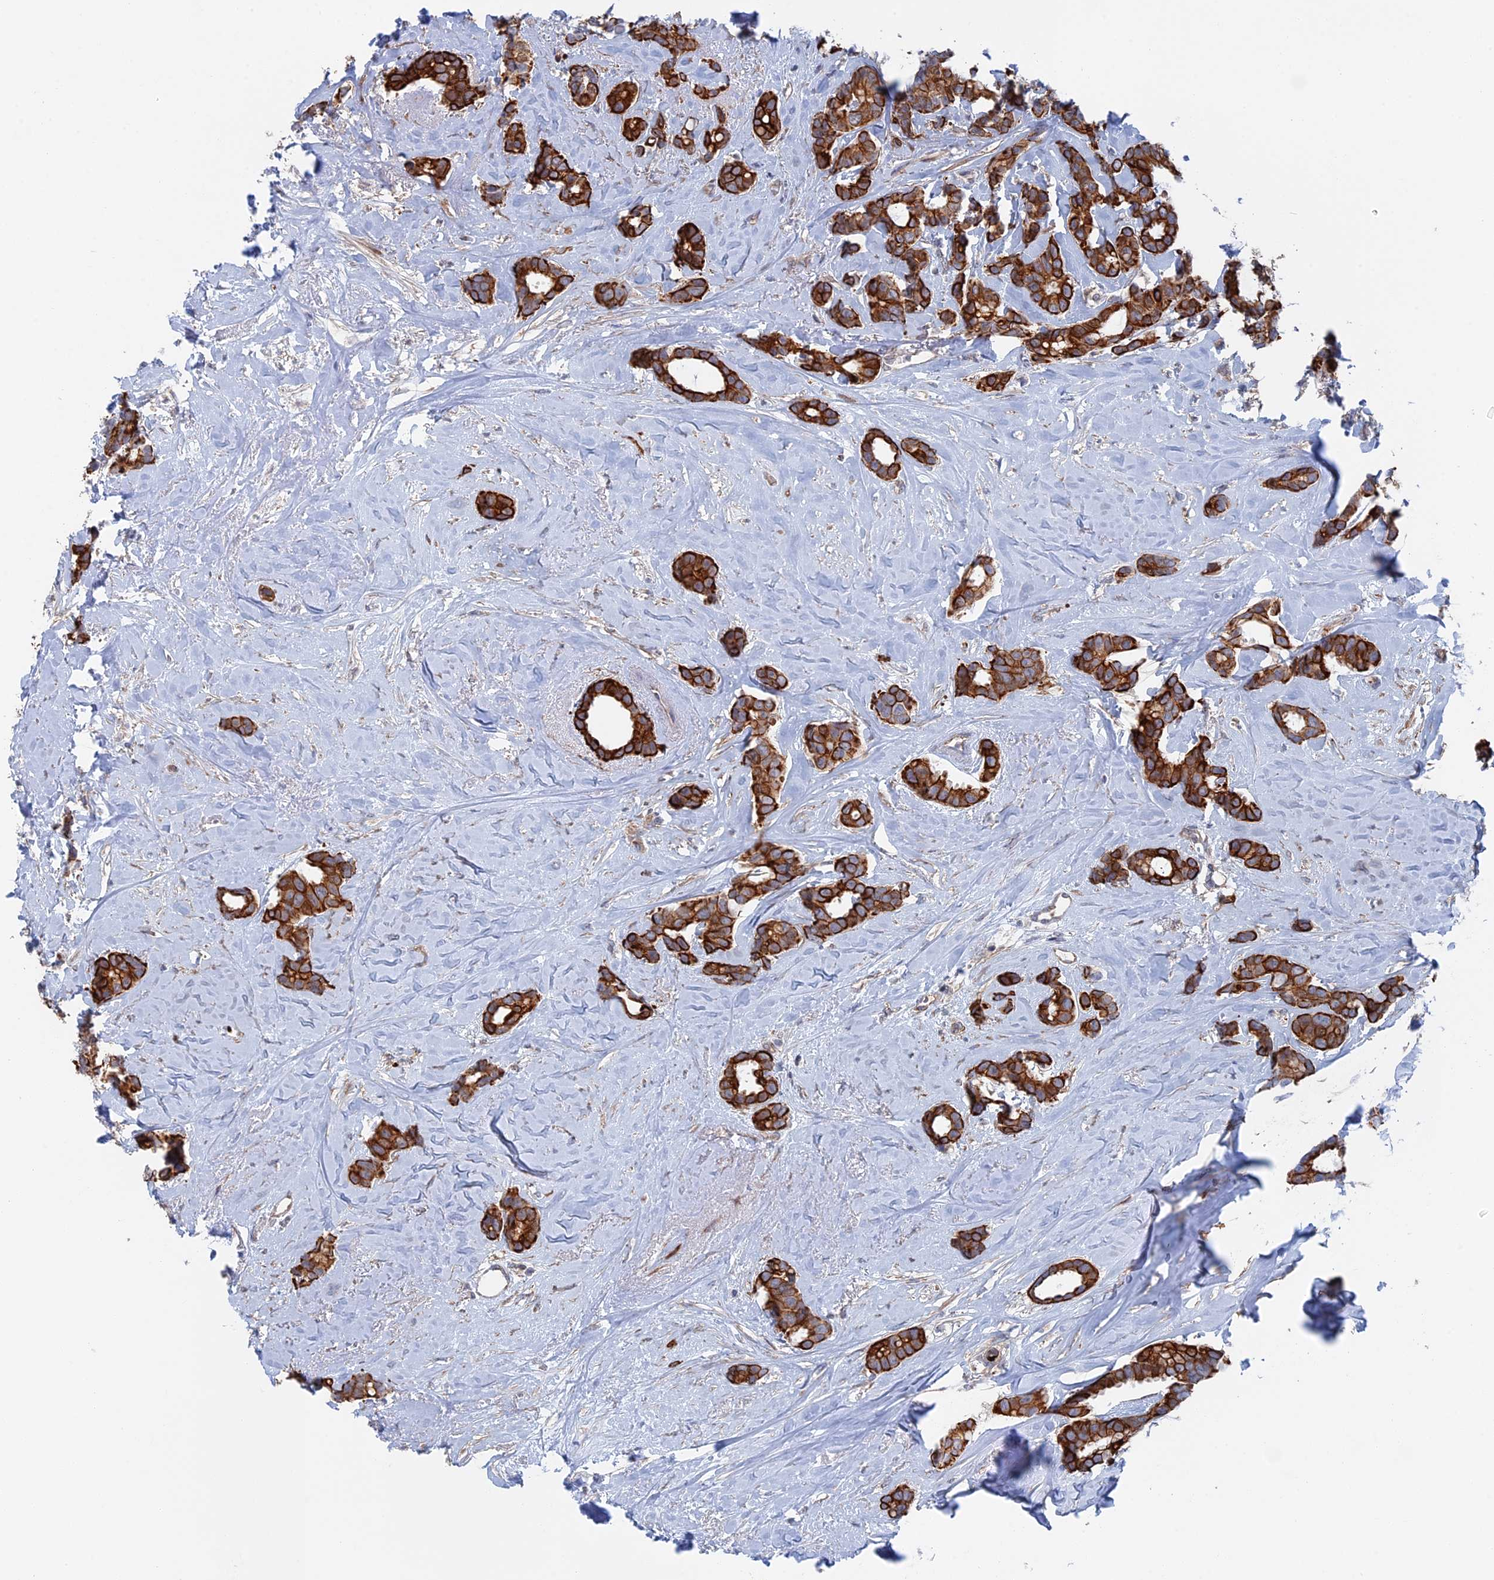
{"staining": {"intensity": "strong", "quantity": ">75%", "location": "cytoplasmic/membranous"}, "tissue": "breast cancer", "cell_type": "Tumor cells", "image_type": "cancer", "snomed": [{"axis": "morphology", "description": "Duct carcinoma"}, {"axis": "topography", "description": "Breast"}], "caption": "Strong cytoplasmic/membranous expression is identified in approximately >75% of tumor cells in breast cancer (intraductal carcinoma). (brown staining indicates protein expression, while blue staining denotes nuclei).", "gene": "IL7", "patient": {"sex": "female", "age": 87}}